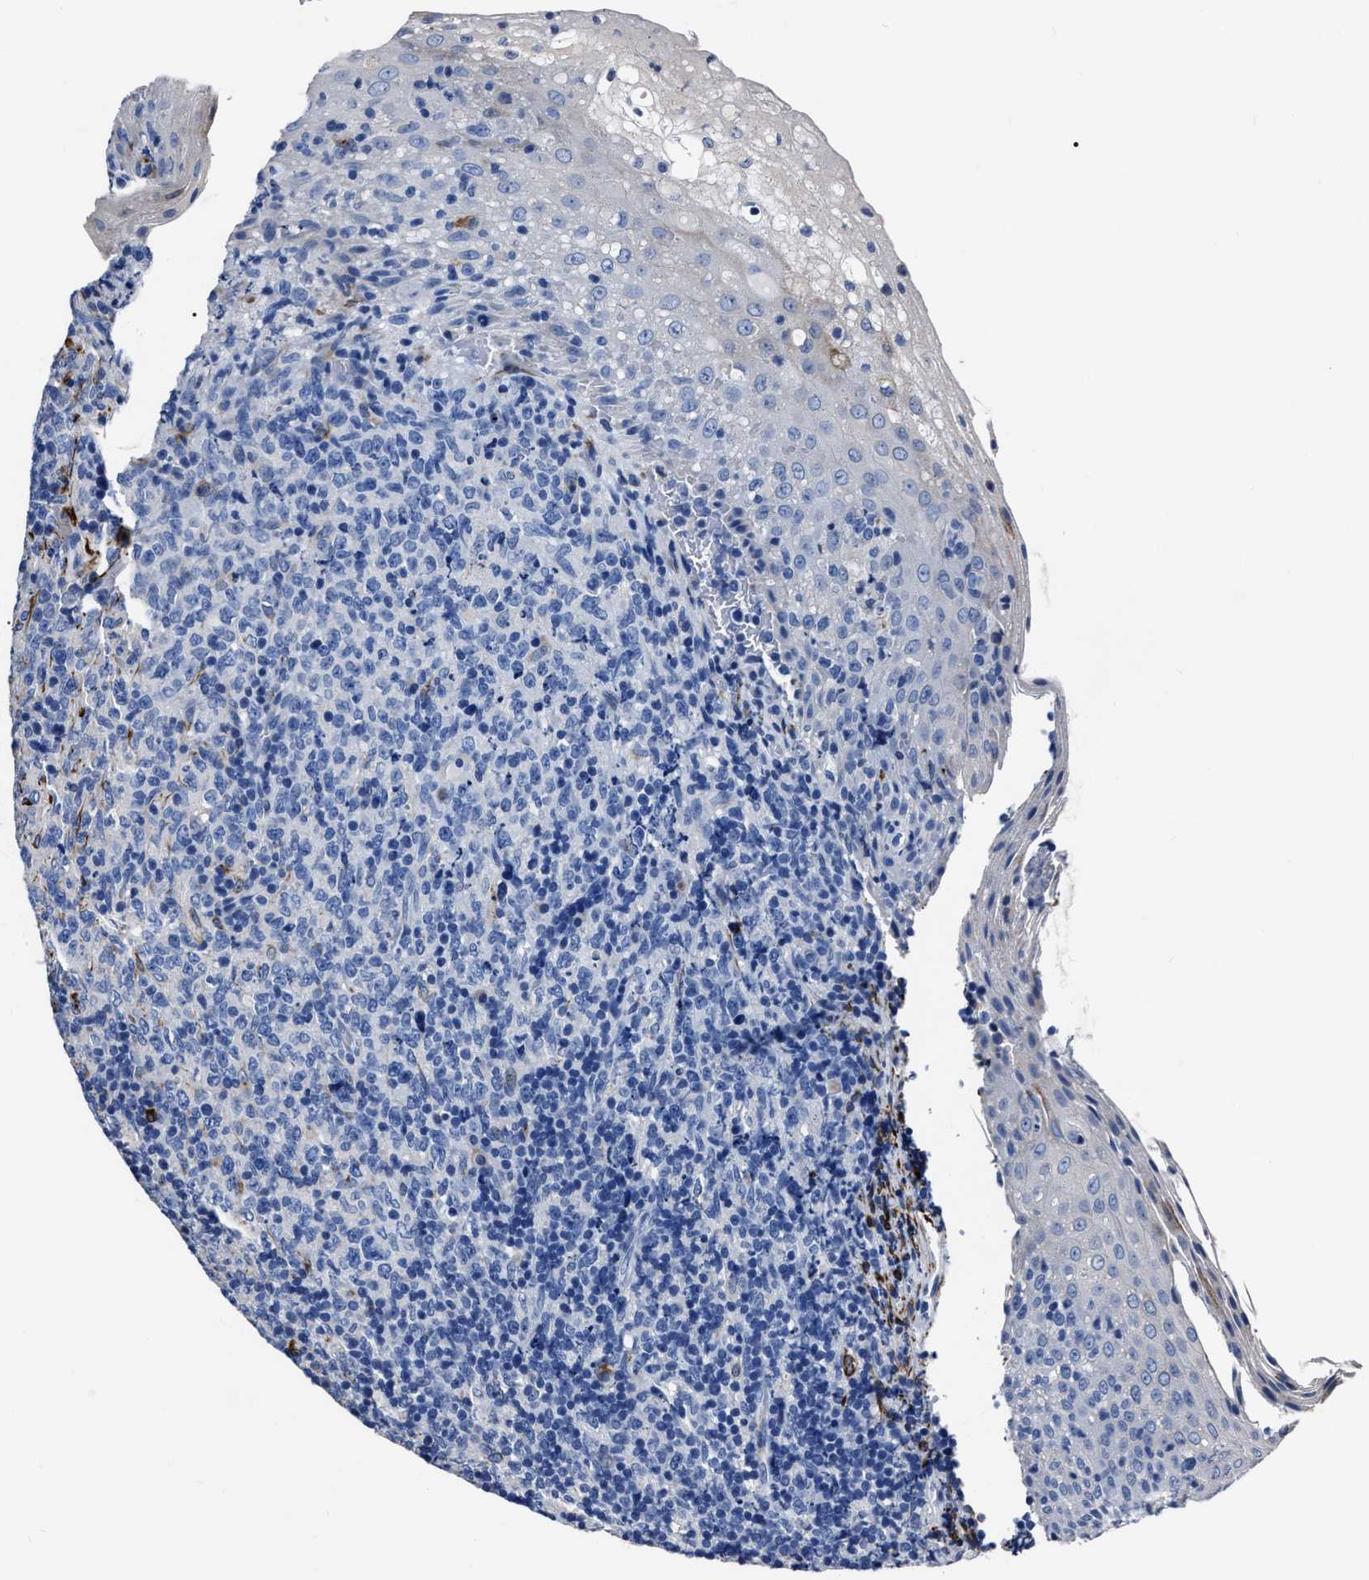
{"staining": {"intensity": "negative", "quantity": "none", "location": "none"}, "tissue": "lymphoma", "cell_type": "Tumor cells", "image_type": "cancer", "snomed": [{"axis": "morphology", "description": "Malignant lymphoma, non-Hodgkin's type, High grade"}, {"axis": "topography", "description": "Tonsil"}], "caption": "This is an IHC histopathology image of human lymphoma. There is no positivity in tumor cells.", "gene": "OR10G3", "patient": {"sex": "female", "age": 36}}